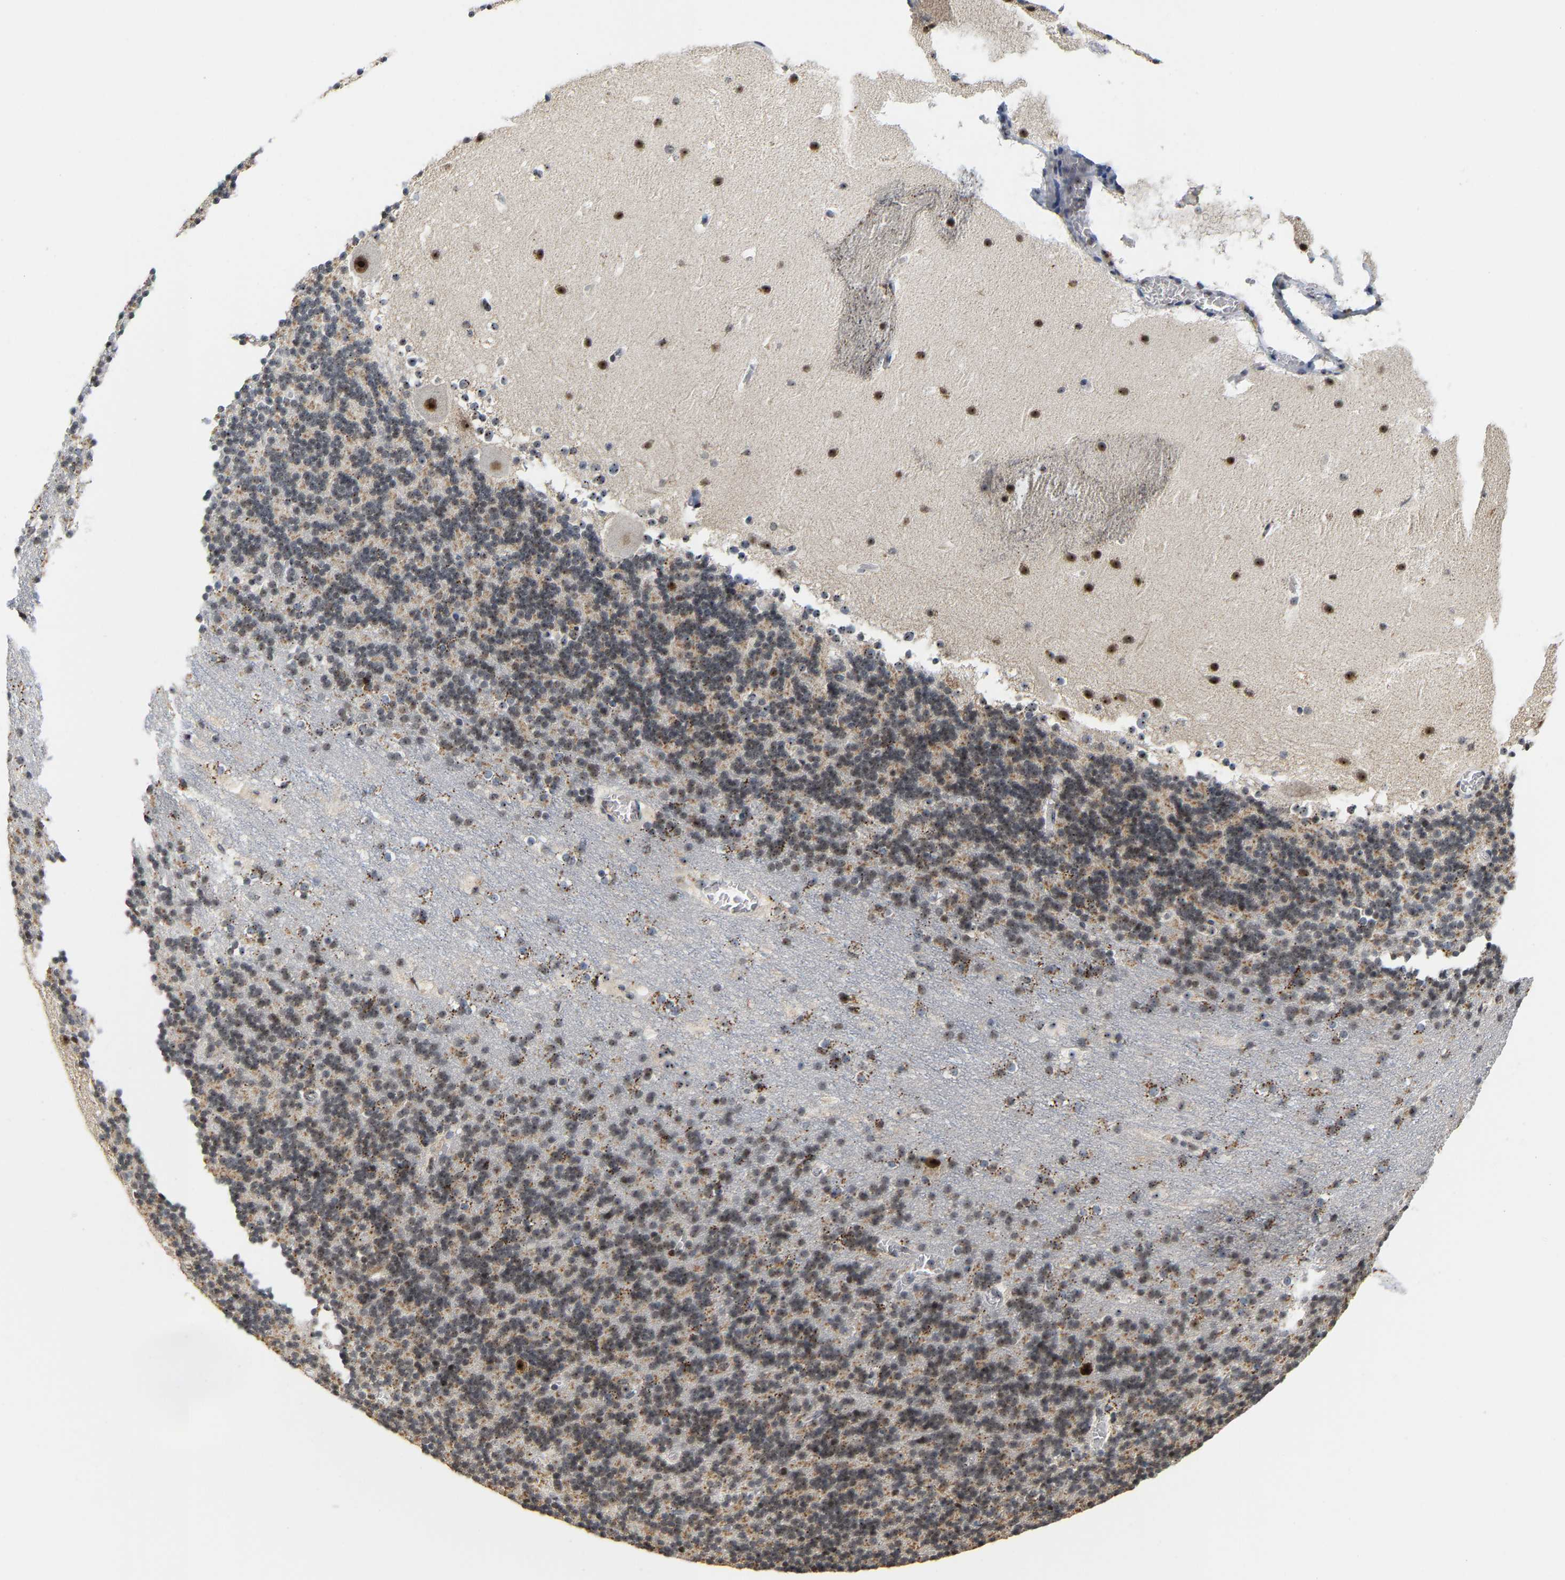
{"staining": {"intensity": "moderate", "quantity": "25%-75%", "location": "cytoplasmic/membranous,nuclear"}, "tissue": "cerebellum", "cell_type": "Cells in granular layer", "image_type": "normal", "snomed": [{"axis": "morphology", "description": "Normal tissue, NOS"}, {"axis": "topography", "description": "Cerebellum"}], "caption": "IHC image of unremarkable human cerebellum stained for a protein (brown), which displays medium levels of moderate cytoplasmic/membranous,nuclear expression in approximately 25%-75% of cells in granular layer.", "gene": "NOP58", "patient": {"sex": "male", "age": 45}}